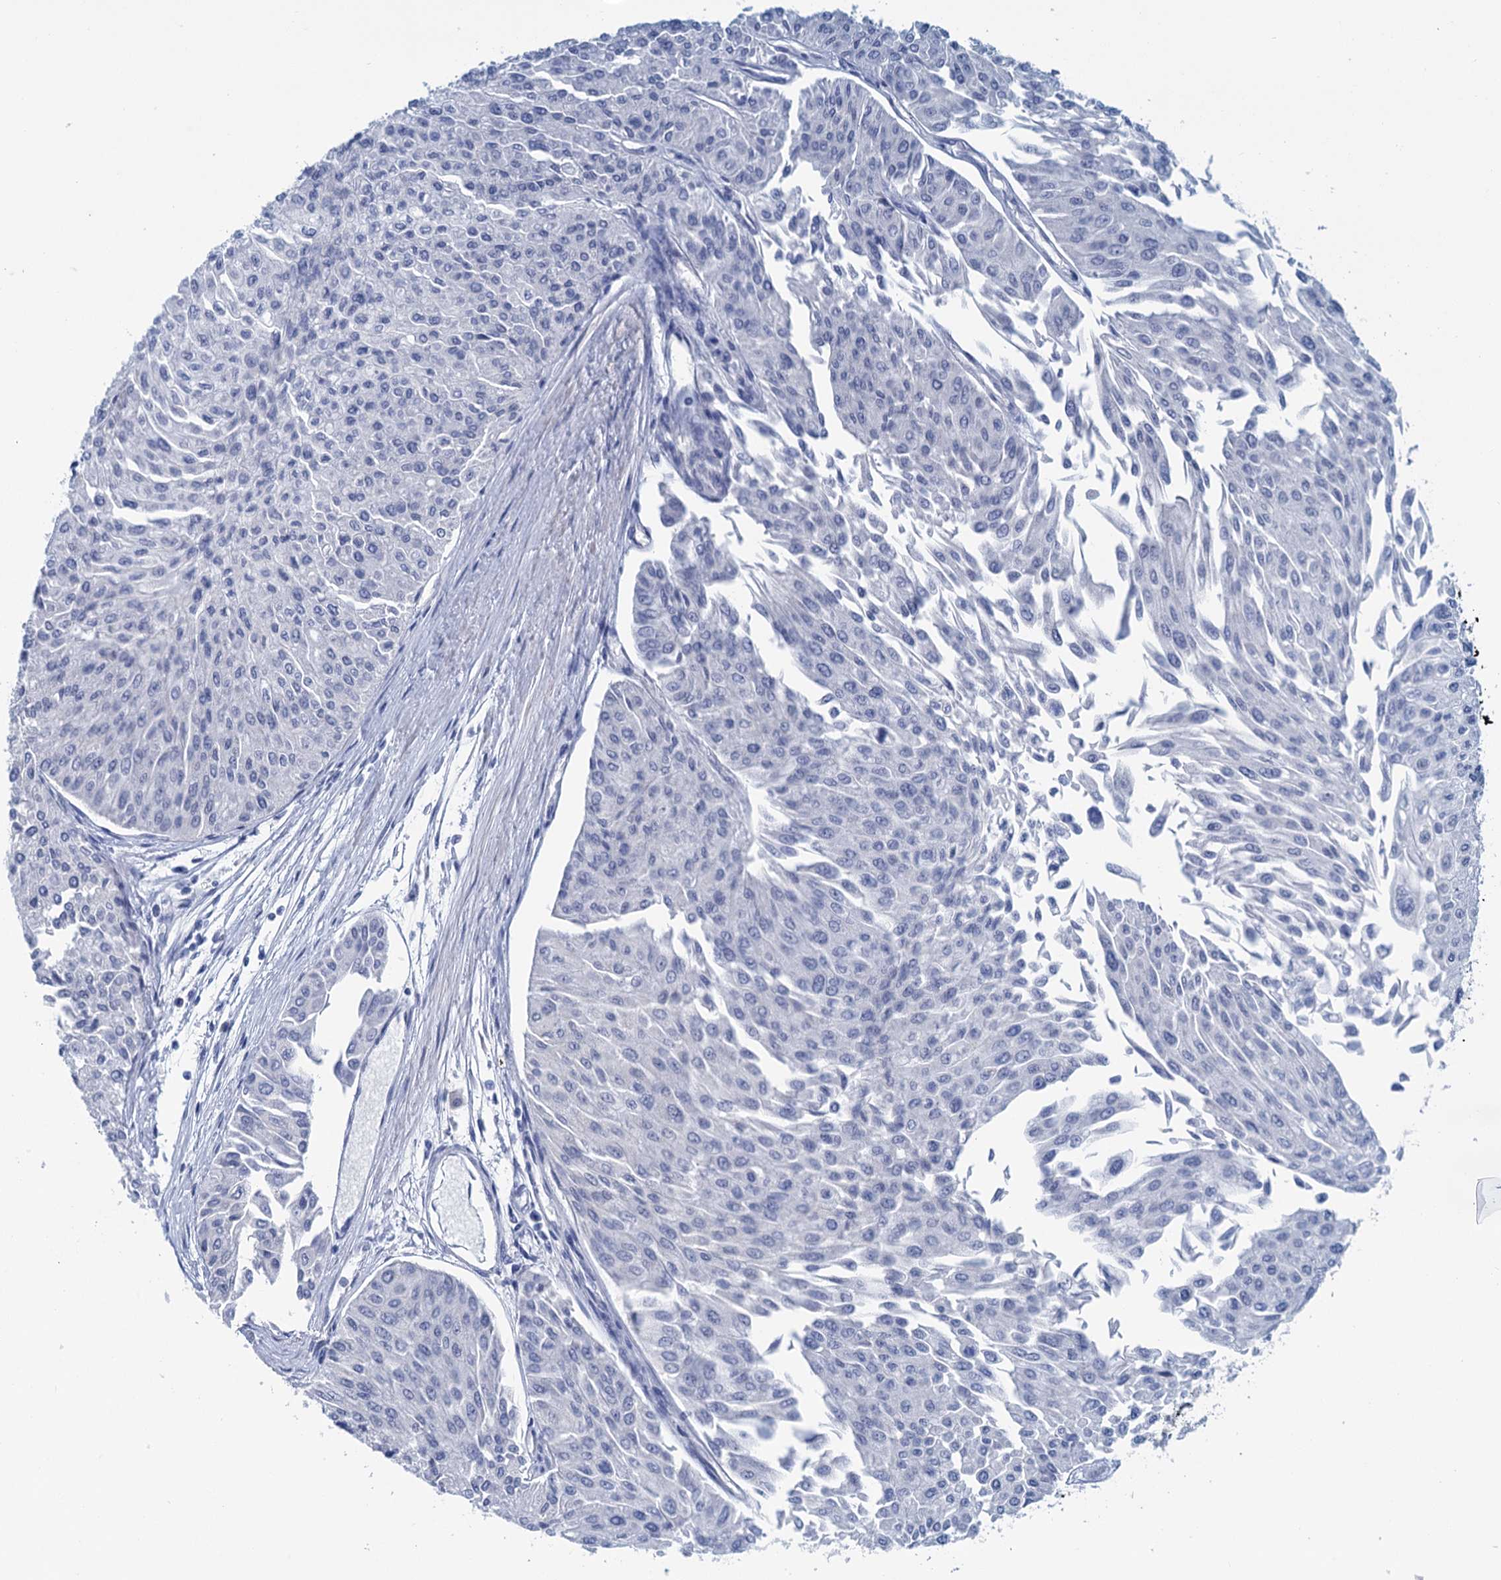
{"staining": {"intensity": "negative", "quantity": "none", "location": "none"}, "tissue": "urothelial cancer", "cell_type": "Tumor cells", "image_type": "cancer", "snomed": [{"axis": "morphology", "description": "Urothelial carcinoma, Low grade"}, {"axis": "topography", "description": "Urinary bladder"}], "caption": "The IHC image has no significant positivity in tumor cells of urothelial cancer tissue.", "gene": "MYOZ3", "patient": {"sex": "male", "age": 67}}